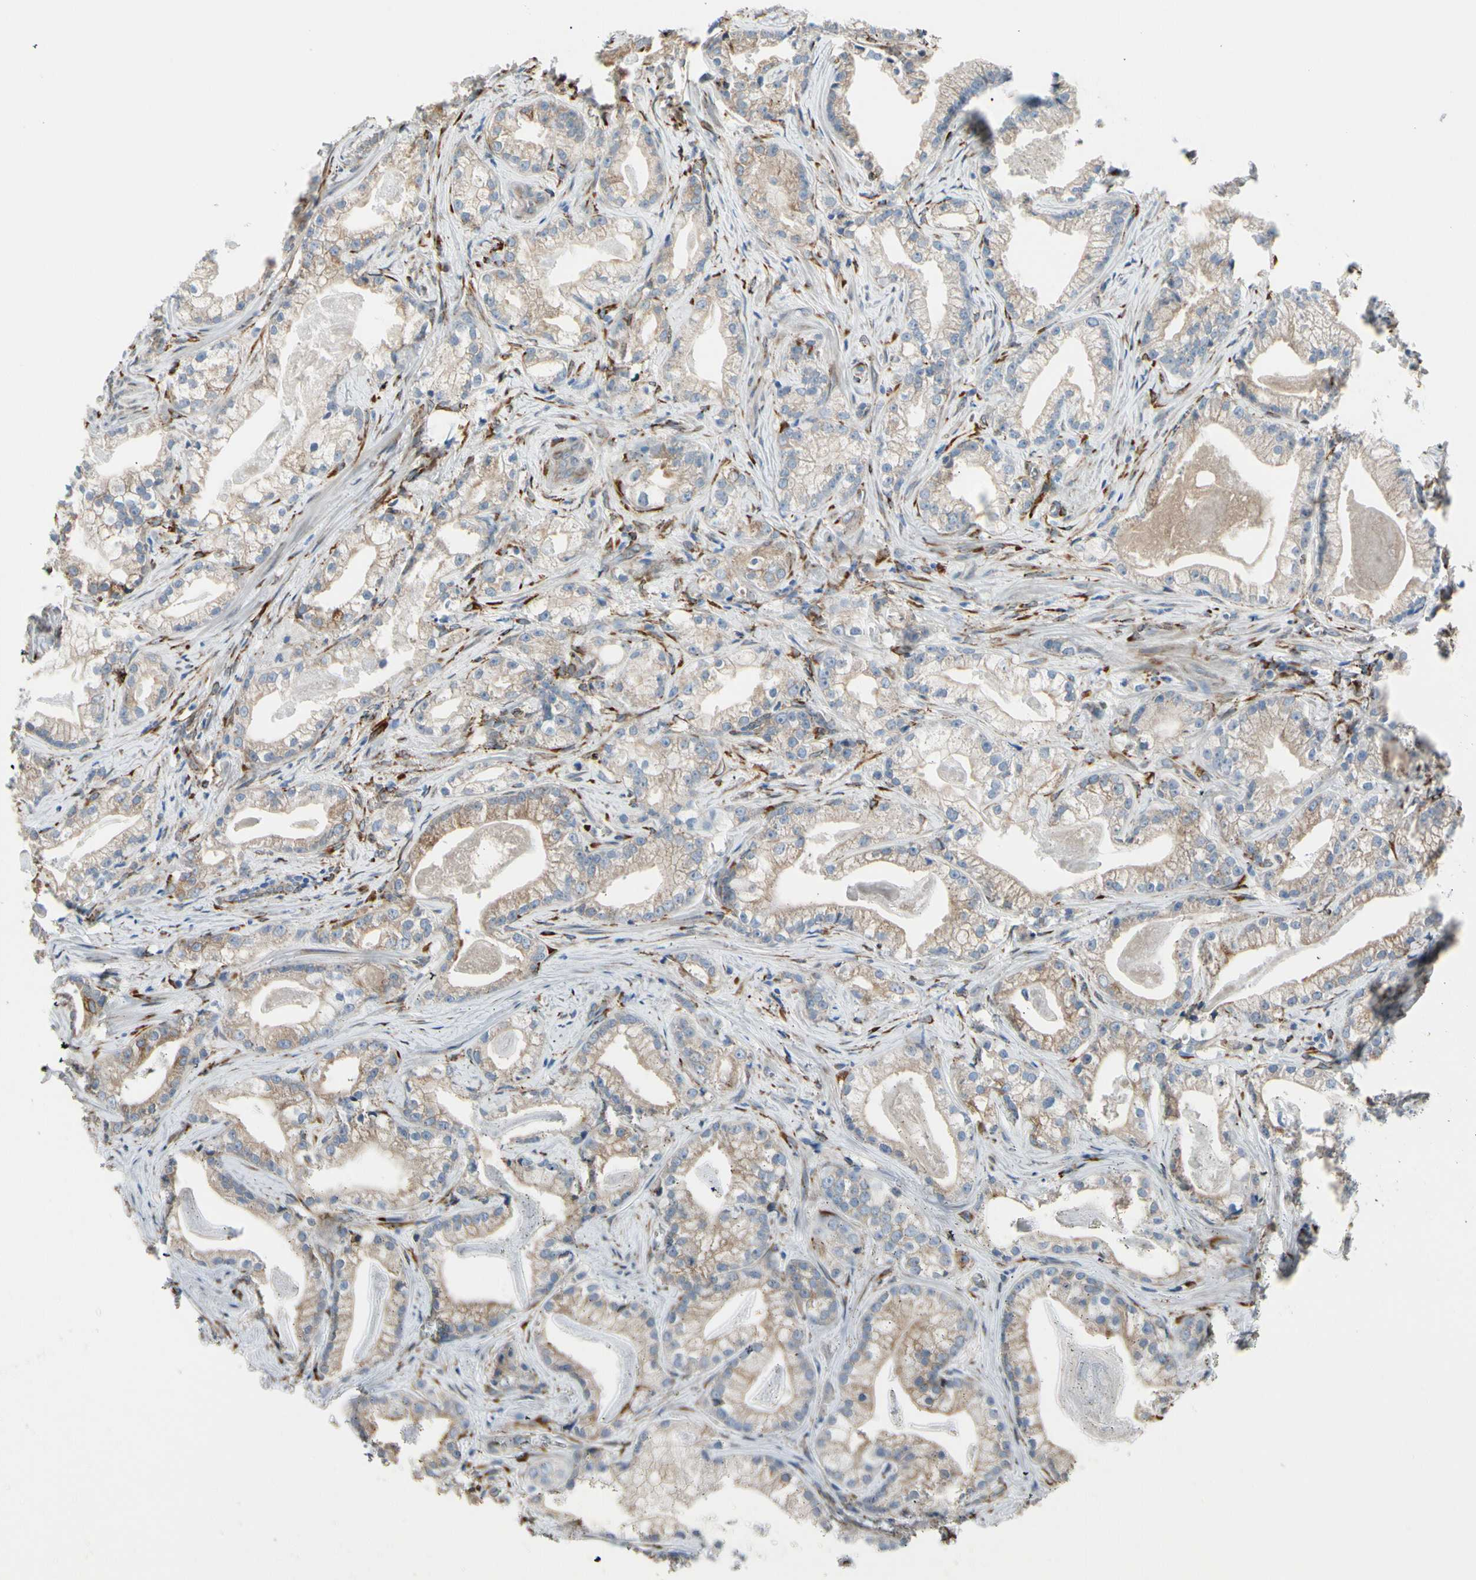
{"staining": {"intensity": "weak", "quantity": ">75%", "location": "cytoplasmic/membranous"}, "tissue": "prostate cancer", "cell_type": "Tumor cells", "image_type": "cancer", "snomed": [{"axis": "morphology", "description": "Adenocarcinoma, Low grade"}, {"axis": "topography", "description": "Prostate"}], "caption": "Tumor cells reveal low levels of weak cytoplasmic/membranous positivity in about >75% of cells in adenocarcinoma (low-grade) (prostate). Immunohistochemistry (ihc) stains the protein in brown and the nuclei are stained blue.", "gene": "FKBP7", "patient": {"sex": "male", "age": 59}}